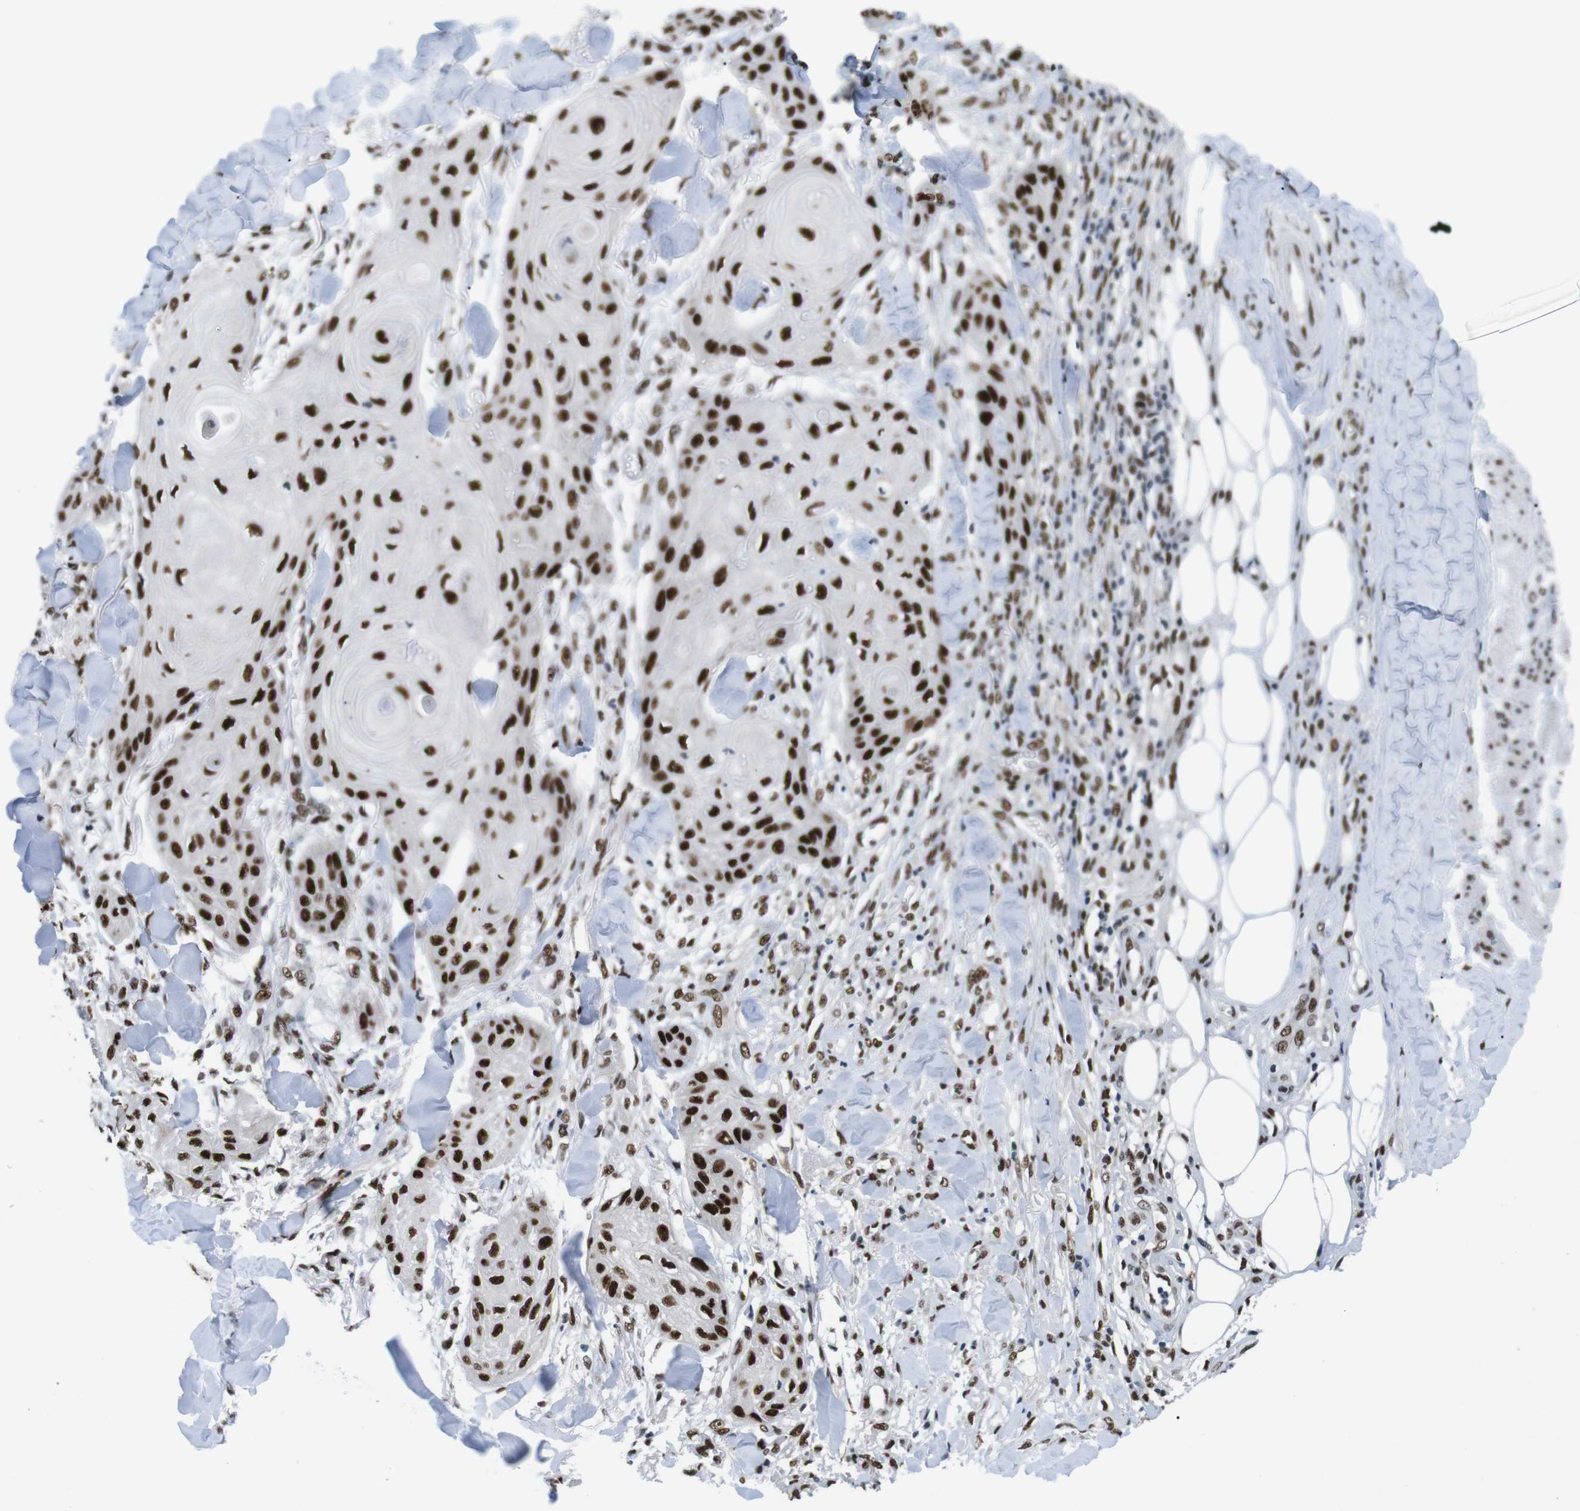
{"staining": {"intensity": "strong", "quantity": ">75%", "location": "nuclear"}, "tissue": "skin cancer", "cell_type": "Tumor cells", "image_type": "cancer", "snomed": [{"axis": "morphology", "description": "Squamous cell carcinoma, NOS"}, {"axis": "topography", "description": "Skin"}], "caption": "Immunohistochemical staining of human skin cancer shows high levels of strong nuclear protein staining in about >75% of tumor cells. Immunohistochemistry (ihc) stains the protein of interest in brown and the nuclei are stained blue.", "gene": "PSME3", "patient": {"sex": "male", "age": 74}}